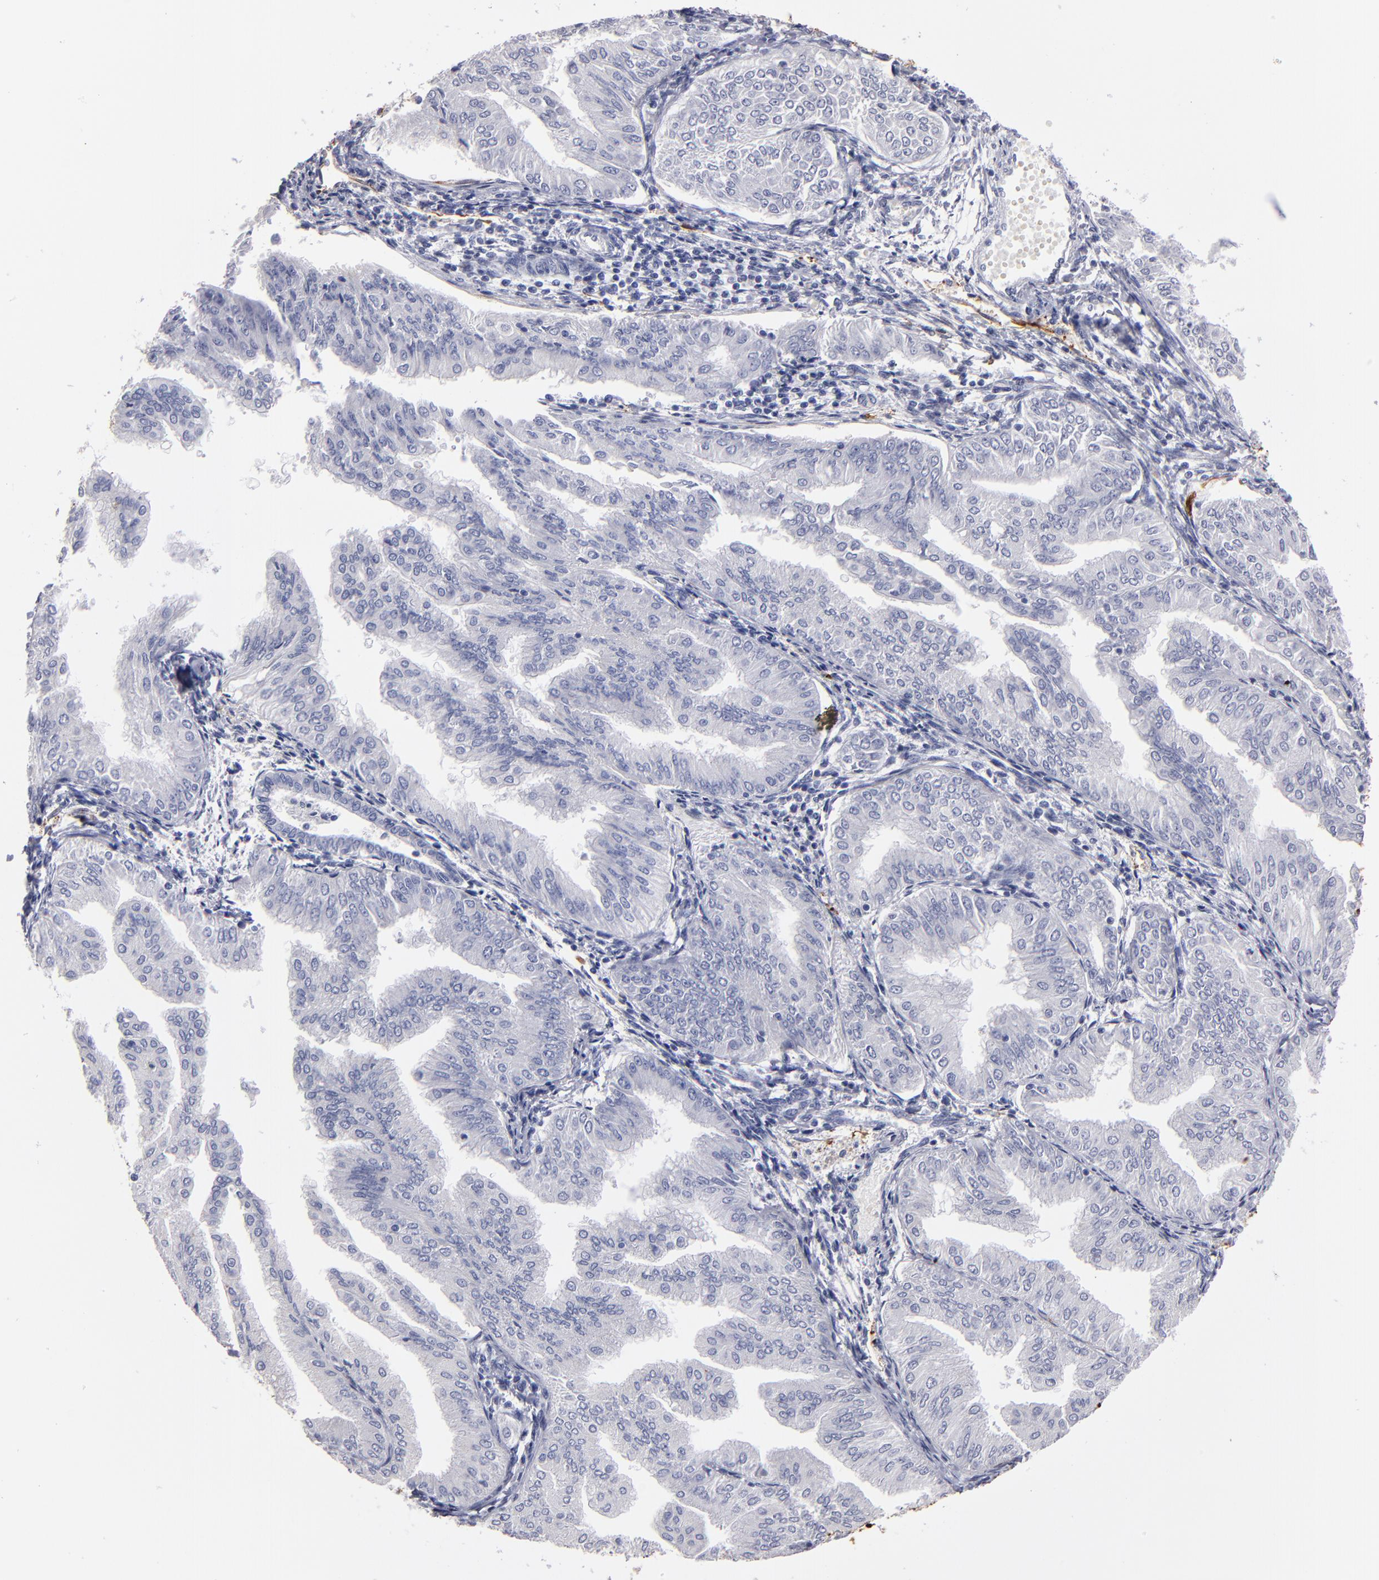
{"staining": {"intensity": "negative", "quantity": "none", "location": "none"}, "tissue": "endometrial cancer", "cell_type": "Tumor cells", "image_type": "cancer", "snomed": [{"axis": "morphology", "description": "Adenocarcinoma, NOS"}, {"axis": "topography", "description": "Endometrium"}], "caption": "Immunohistochemical staining of adenocarcinoma (endometrial) demonstrates no significant expression in tumor cells.", "gene": "FABP4", "patient": {"sex": "female", "age": 53}}